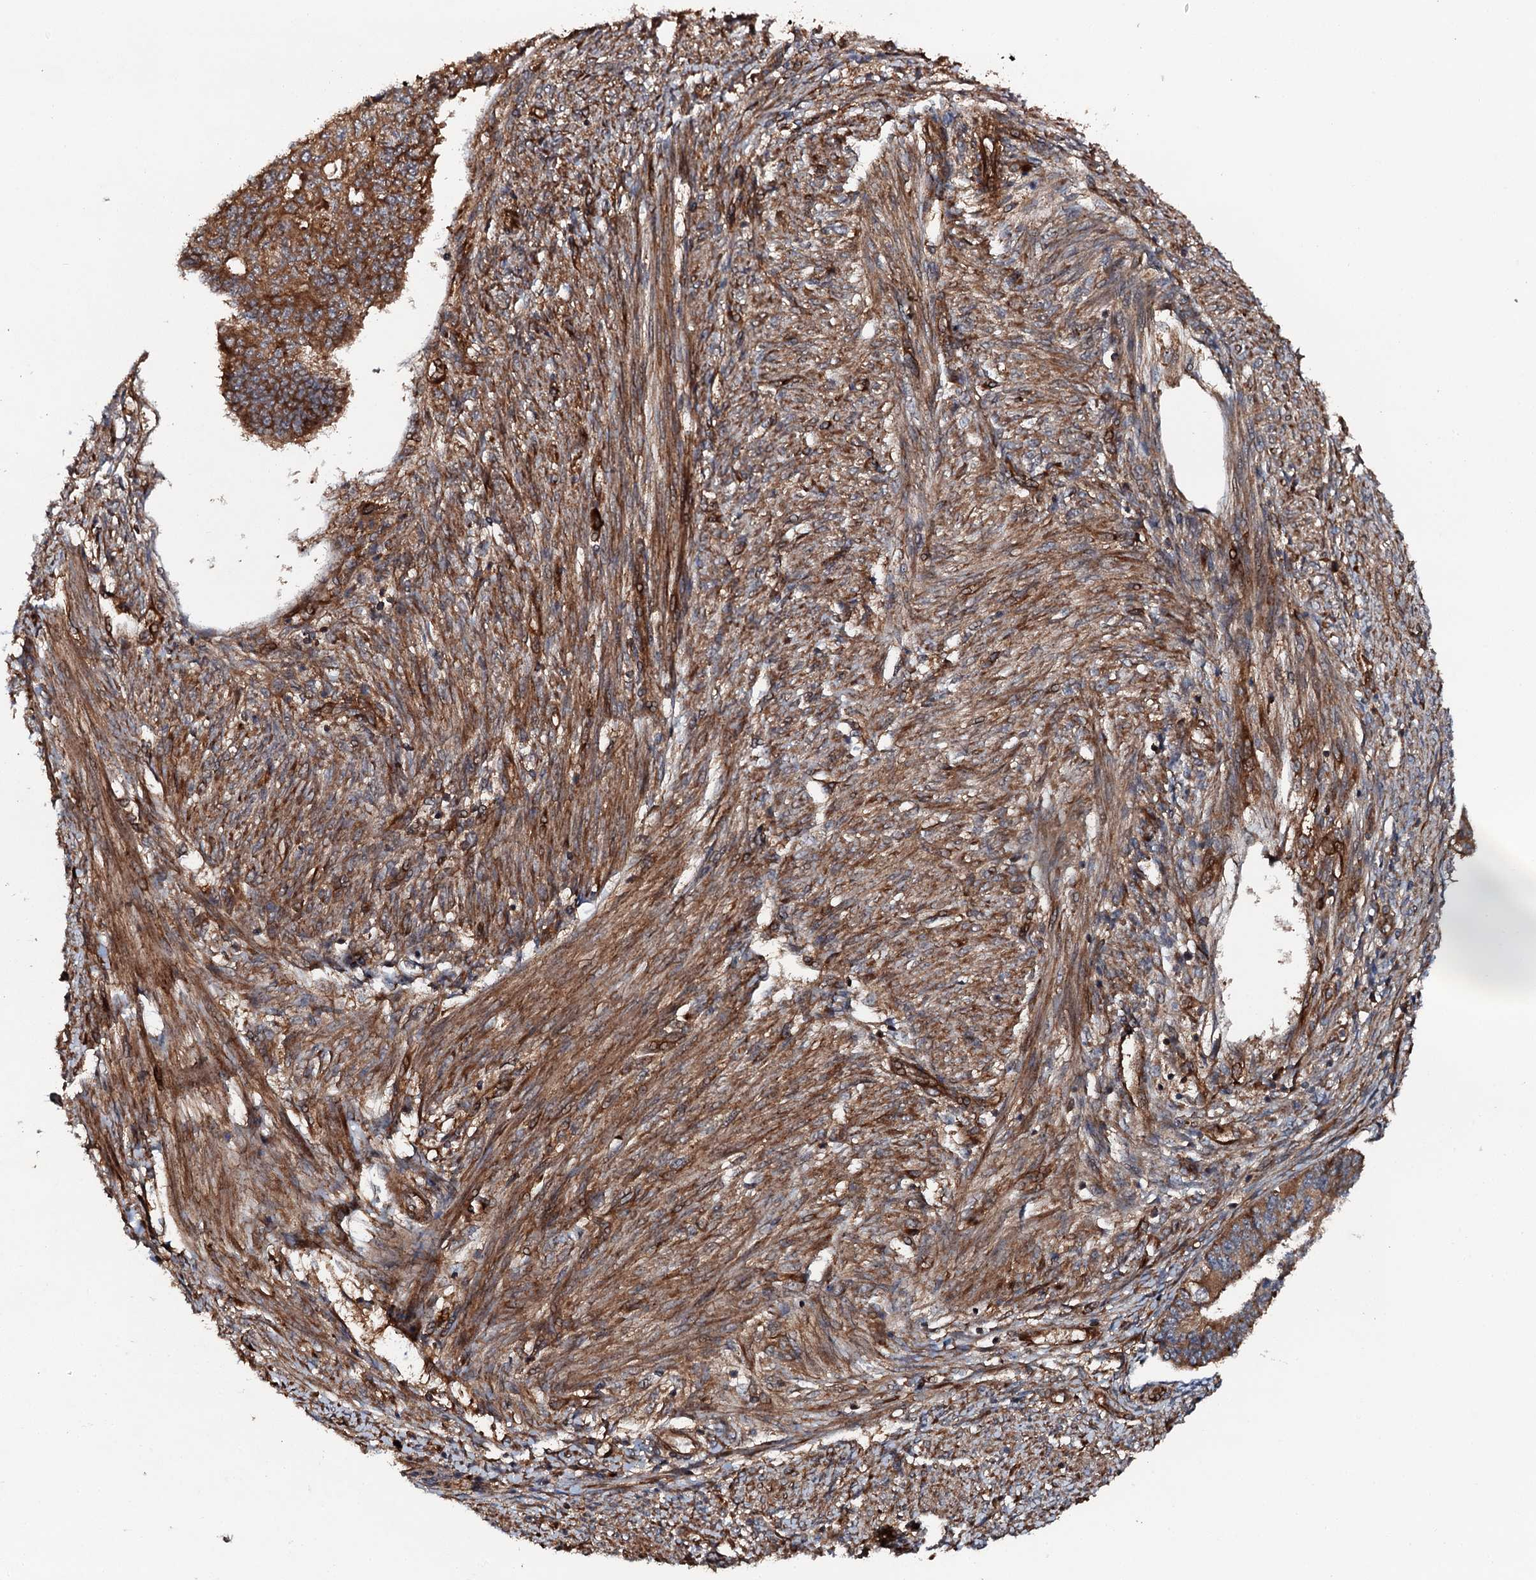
{"staining": {"intensity": "moderate", "quantity": ">75%", "location": "cytoplasmic/membranous"}, "tissue": "endometrial cancer", "cell_type": "Tumor cells", "image_type": "cancer", "snomed": [{"axis": "morphology", "description": "Adenocarcinoma, NOS"}, {"axis": "topography", "description": "Endometrium"}], "caption": "Immunohistochemical staining of endometrial cancer (adenocarcinoma) demonstrates moderate cytoplasmic/membranous protein positivity in approximately >75% of tumor cells.", "gene": "FLYWCH1", "patient": {"sex": "female", "age": 32}}